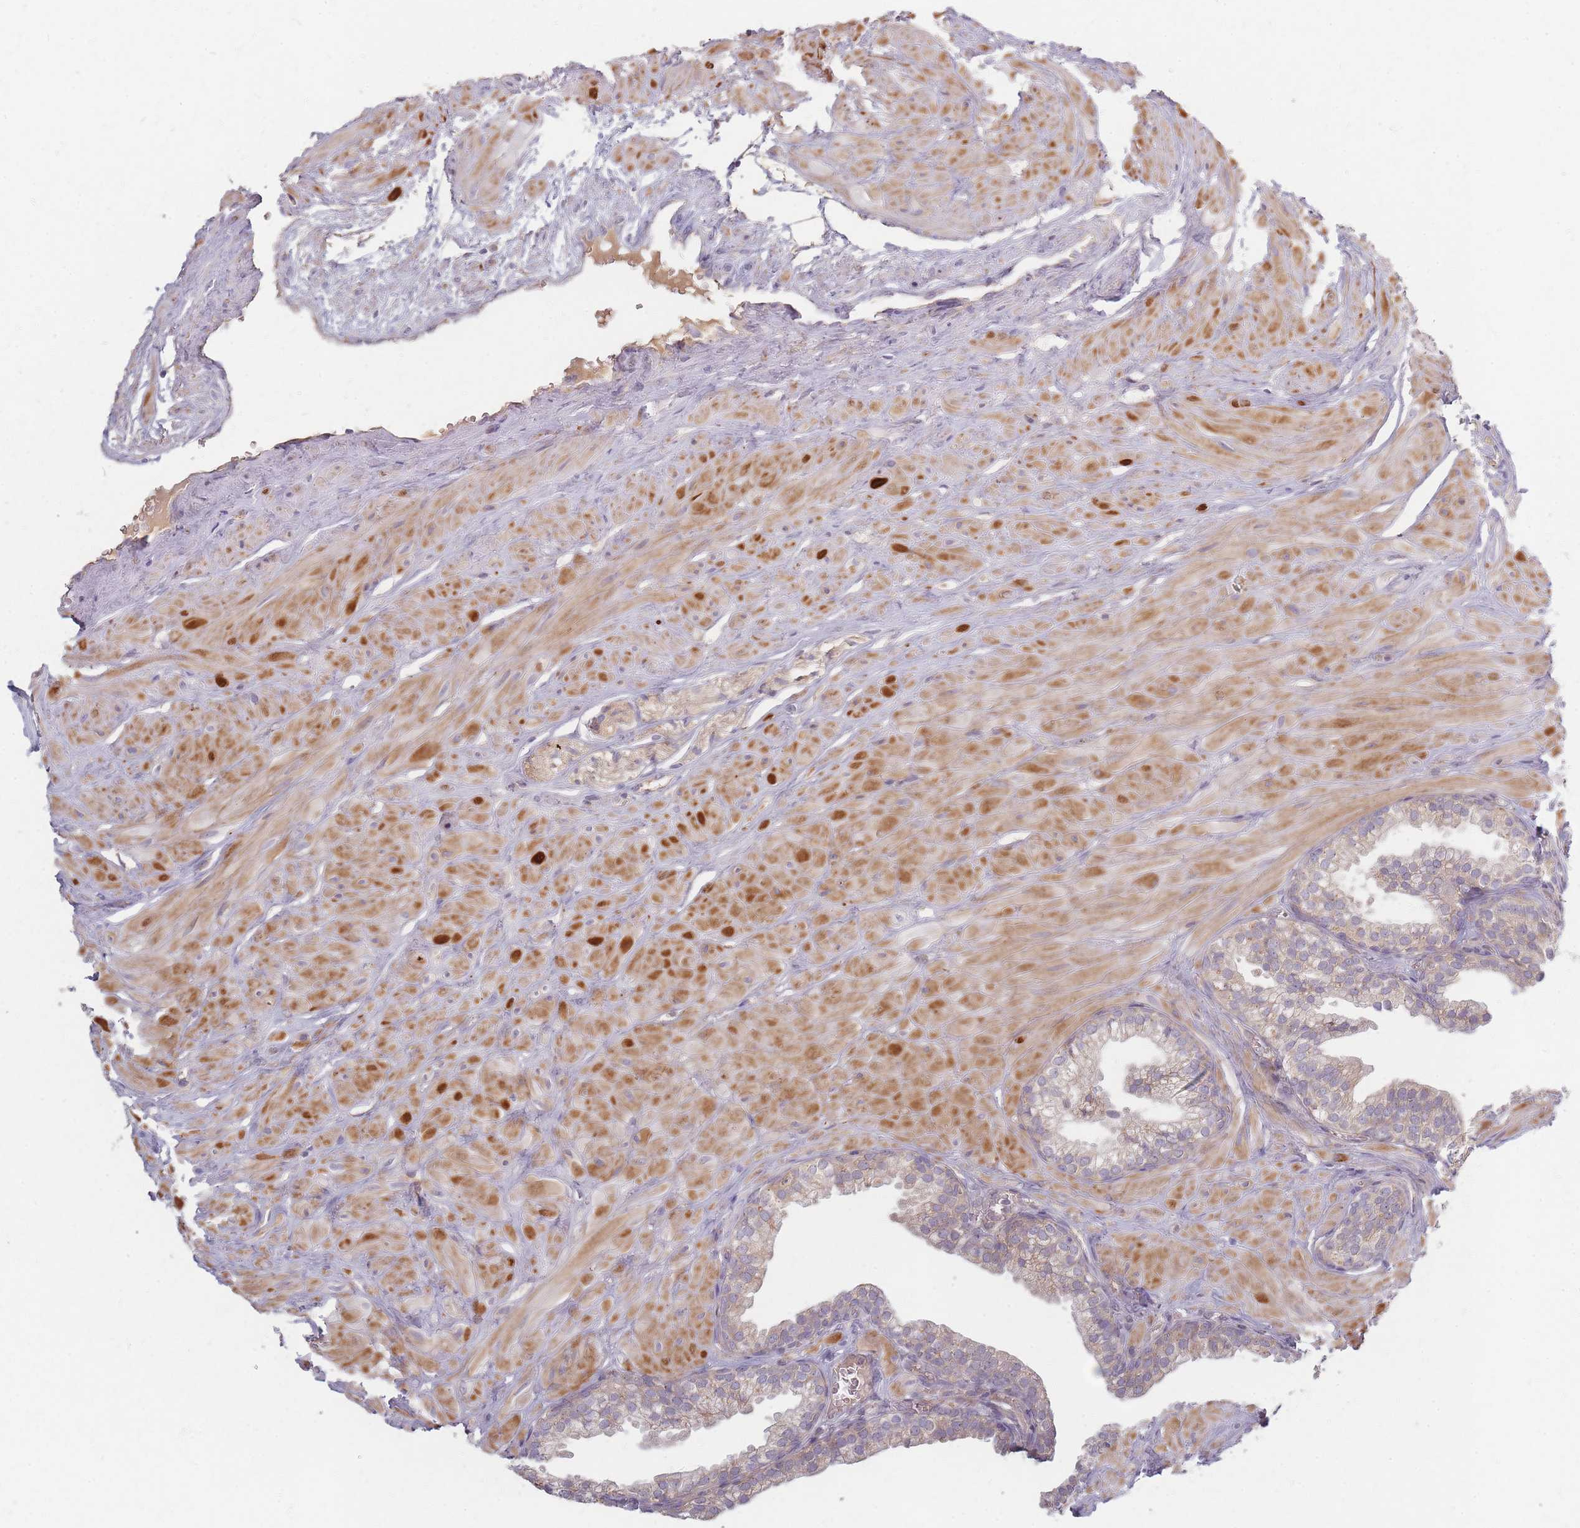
{"staining": {"intensity": "weak", "quantity": "25%-75%", "location": "cytoplasmic/membranous"}, "tissue": "prostate", "cell_type": "Glandular cells", "image_type": "normal", "snomed": [{"axis": "morphology", "description": "Normal tissue, NOS"}, {"axis": "topography", "description": "Prostate"}, {"axis": "topography", "description": "Peripheral nerve tissue"}], "caption": "Protein expression analysis of unremarkable prostate reveals weak cytoplasmic/membranous expression in approximately 25%-75% of glandular cells.", "gene": "SMIM14", "patient": {"sex": "male", "age": 55}}